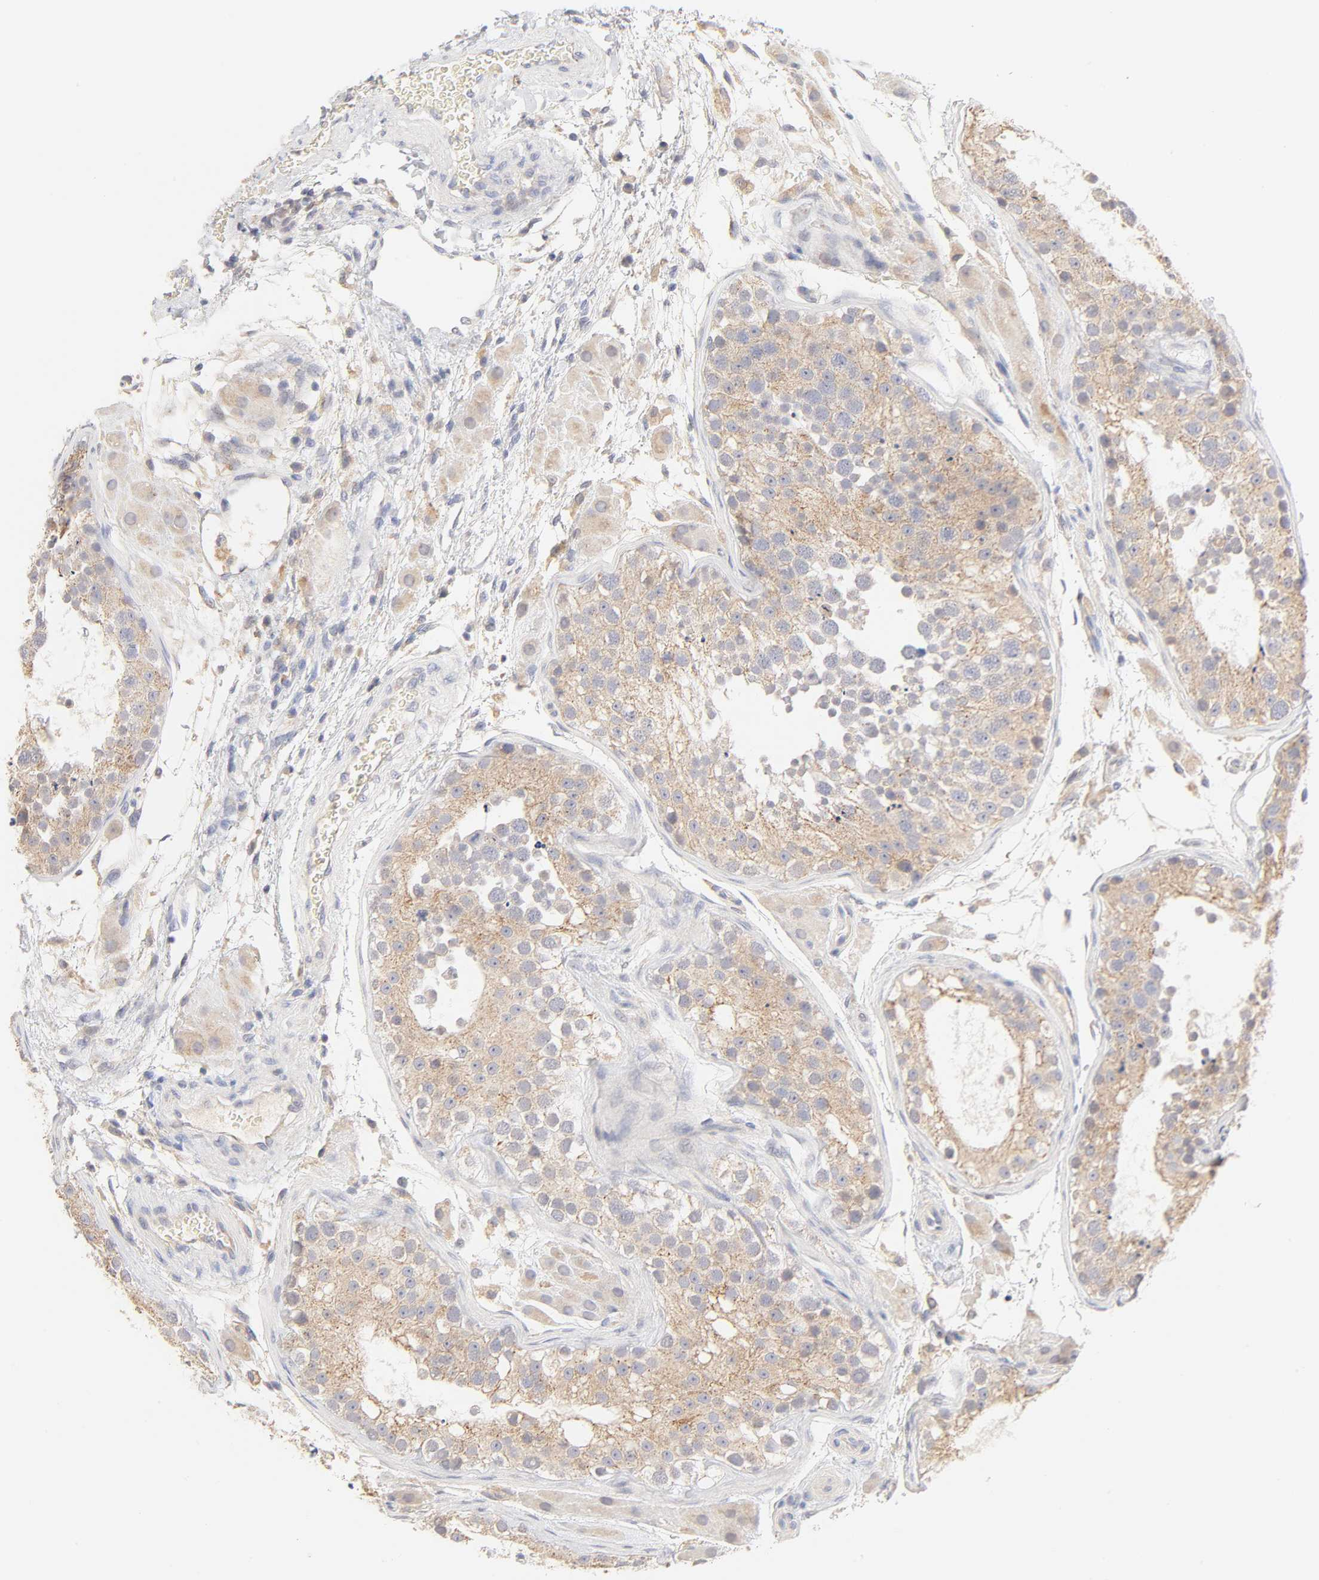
{"staining": {"intensity": "moderate", "quantity": ">75%", "location": "cytoplasmic/membranous"}, "tissue": "testis", "cell_type": "Cells in seminiferous ducts", "image_type": "normal", "snomed": [{"axis": "morphology", "description": "Normal tissue, NOS"}, {"axis": "topography", "description": "Testis"}], "caption": "Immunohistochemical staining of benign testis displays >75% levels of moderate cytoplasmic/membranous protein expression in approximately >75% of cells in seminiferous ducts.", "gene": "MTERF2", "patient": {"sex": "male", "age": 26}}